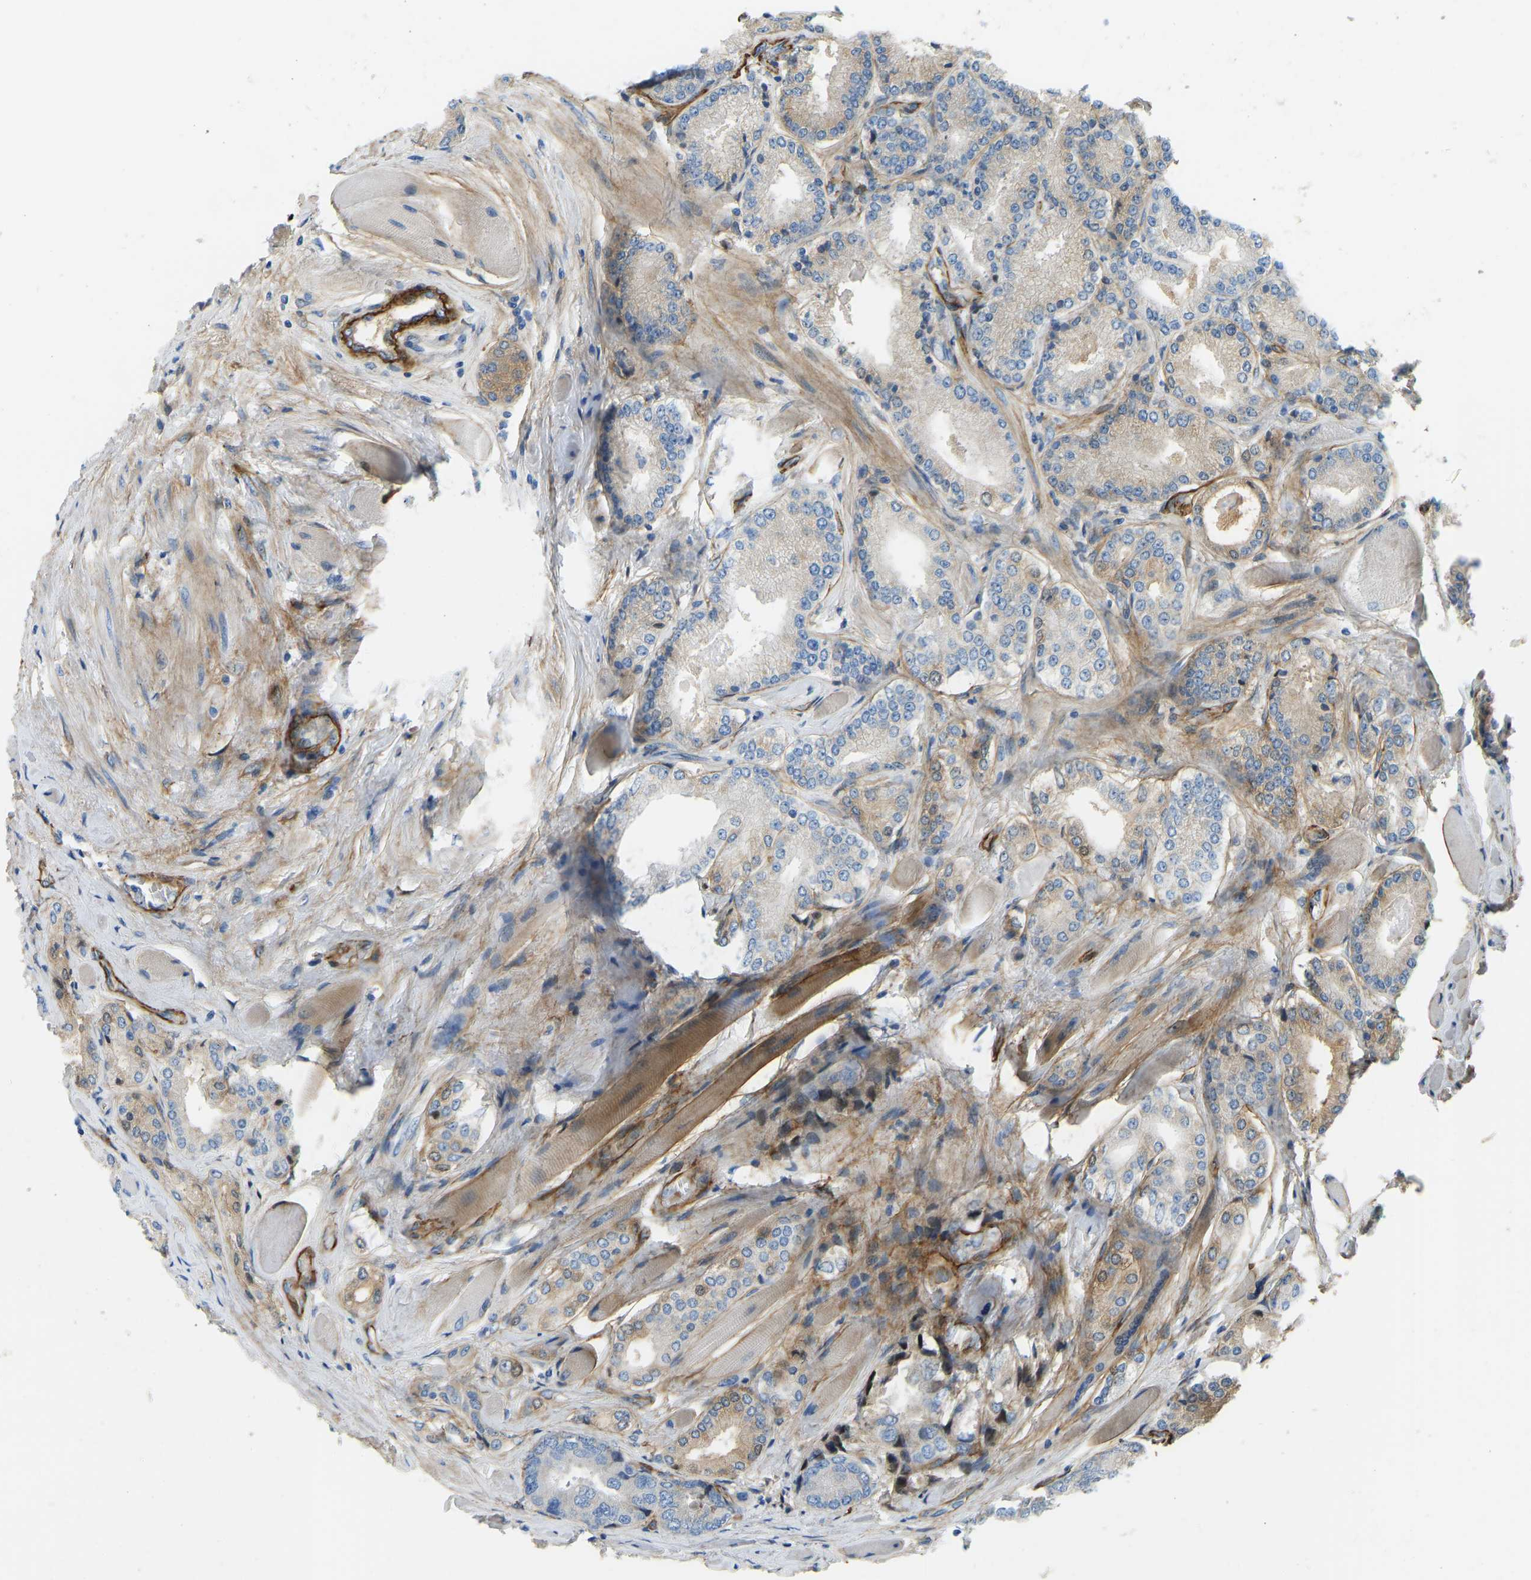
{"staining": {"intensity": "weak", "quantity": "<25%", "location": "cytoplasmic/membranous"}, "tissue": "prostate cancer", "cell_type": "Tumor cells", "image_type": "cancer", "snomed": [{"axis": "morphology", "description": "Adenocarcinoma, High grade"}, {"axis": "topography", "description": "Prostate"}], "caption": "There is no significant staining in tumor cells of prostate cancer.", "gene": "COL15A1", "patient": {"sex": "male", "age": 50}}